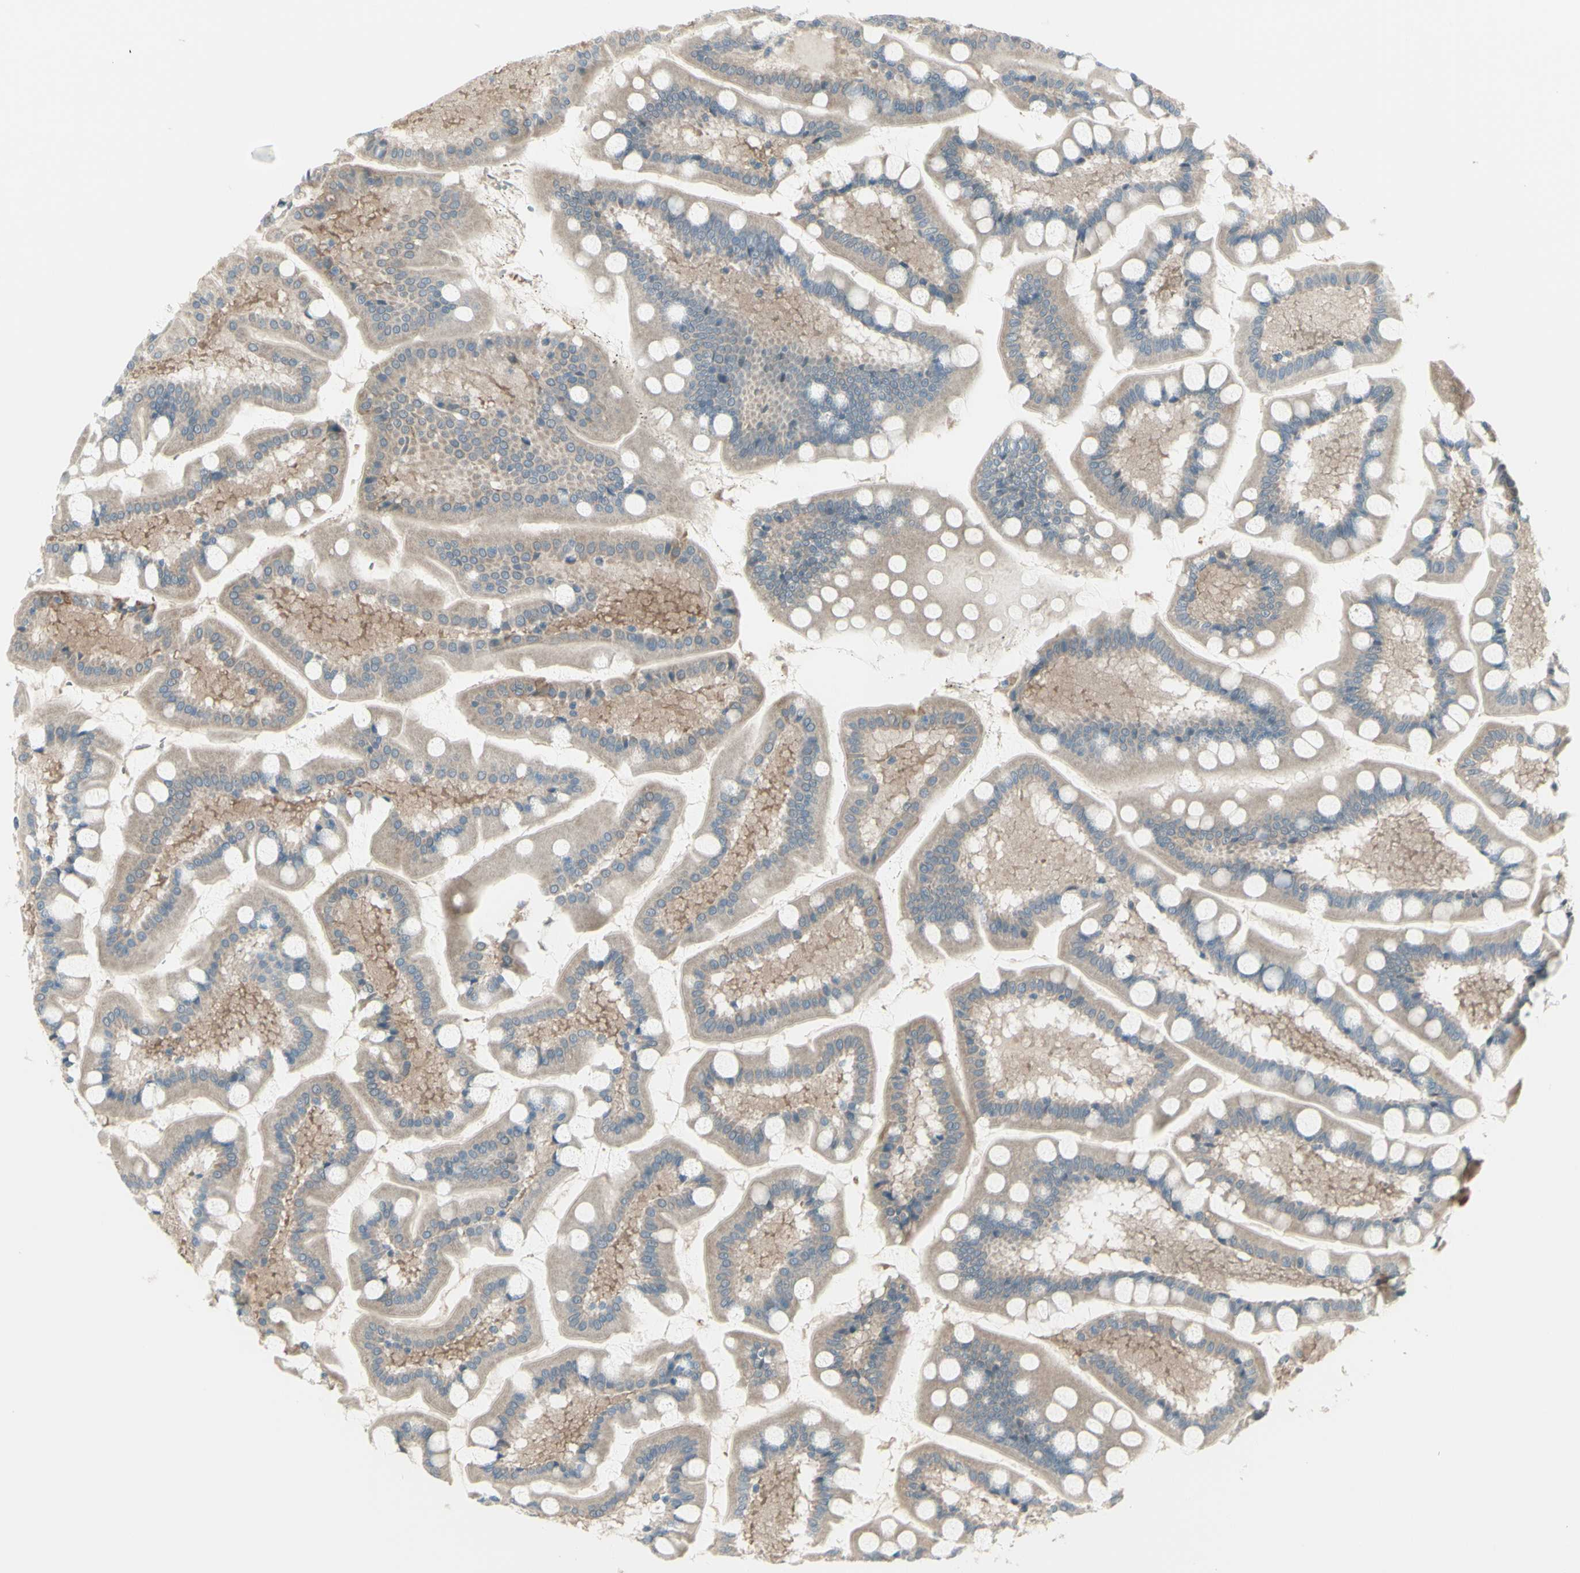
{"staining": {"intensity": "weak", "quantity": ">75%", "location": "cytoplasmic/membranous"}, "tissue": "small intestine", "cell_type": "Glandular cells", "image_type": "normal", "snomed": [{"axis": "morphology", "description": "Normal tissue, NOS"}, {"axis": "topography", "description": "Small intestine"}], "caption": "Protein expression by IHC demonstrates weak cytoplasmic/membranous expression in approximately >75% of glandular cells in benign small intestine.", "gene": "NAXD", "patient": {"sex": "male", "age": 41}}